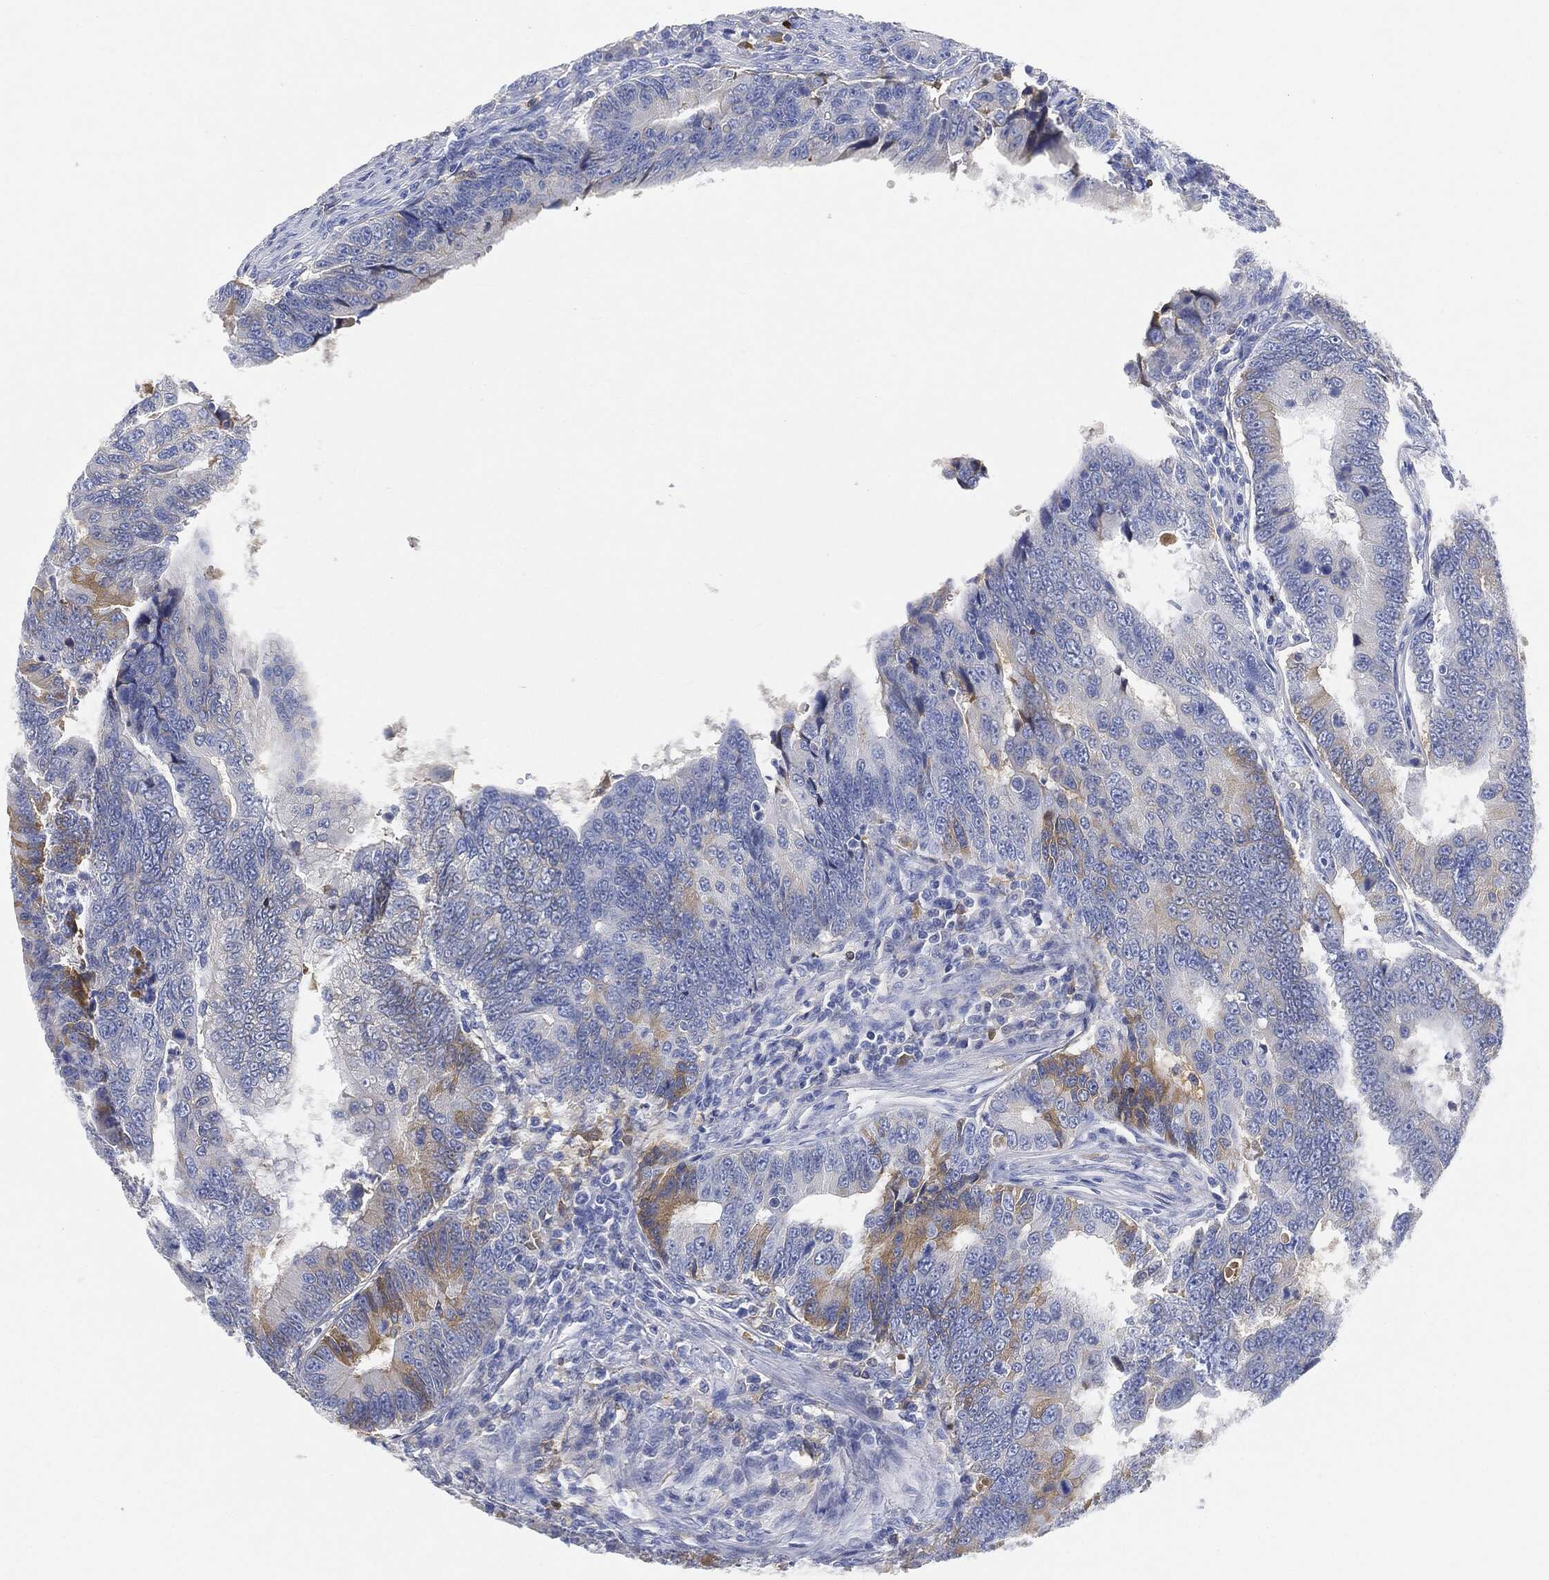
{"staining": {"intensity": "moderate", "quantity": "<25%", "location": "cytoplasmic/membranous"}, "tissue": "colorectal cancer", "cell_type": "Tumor cells", "image_type": "cancer", "snomed": [{"axis": "morphology", "description": "Adenocarcinoma, NOS"}, {"axis": "topography", "description": "Colon"}], "caption": "Immunohistochemical staining of human colorectal cancer (adenocarcinoma) shows low levels of moderate cytoplasmic/membranous protein staining in approximately <25% of tumor cells.", "gene": "IGLV6-57", "patient": {"sex": "female", "age": 72}}